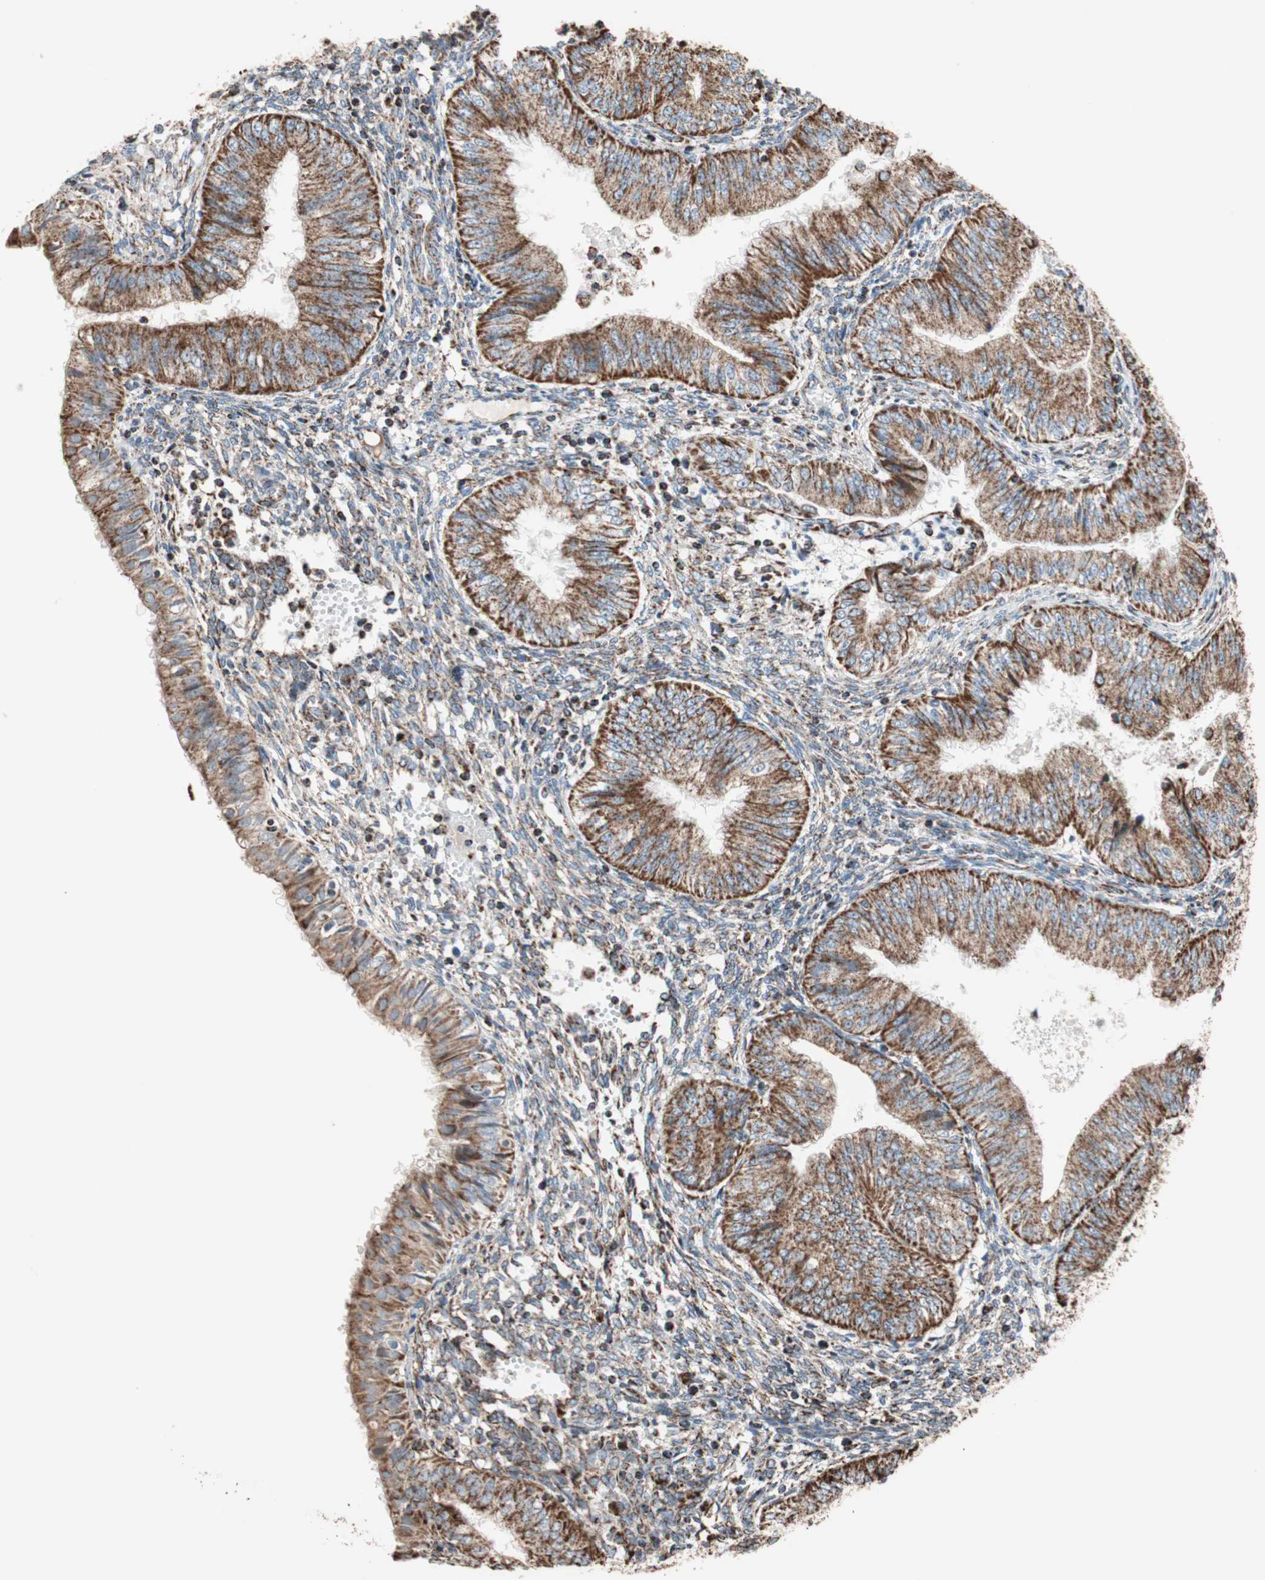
{"staining": {"intensity": "strong", "quantity": ">75%", "location": "cytoplasmic/membranous"}, "tissue": "endometrial cancer", "cell_type": "Tumor cells", "image_type": "cancer", "snomed": [{"axis": "morphology", "description": "Normal tissue, NOS"}, {"axis": "morphology", "description": "Adenocarcinoma, NOS"}, {"axis": "topography", "description": "Endometrium"}], "caption": "The histopathology image displays a brown stain indicating the presence of a protein in the cytoplasmic/membranous of tumor cells in endometrial cancer. (Brightfield microscopy of DAB IHC at high magnification).", "gene": "PCSK4", "patient": {"sex": "female", "age": 53}}